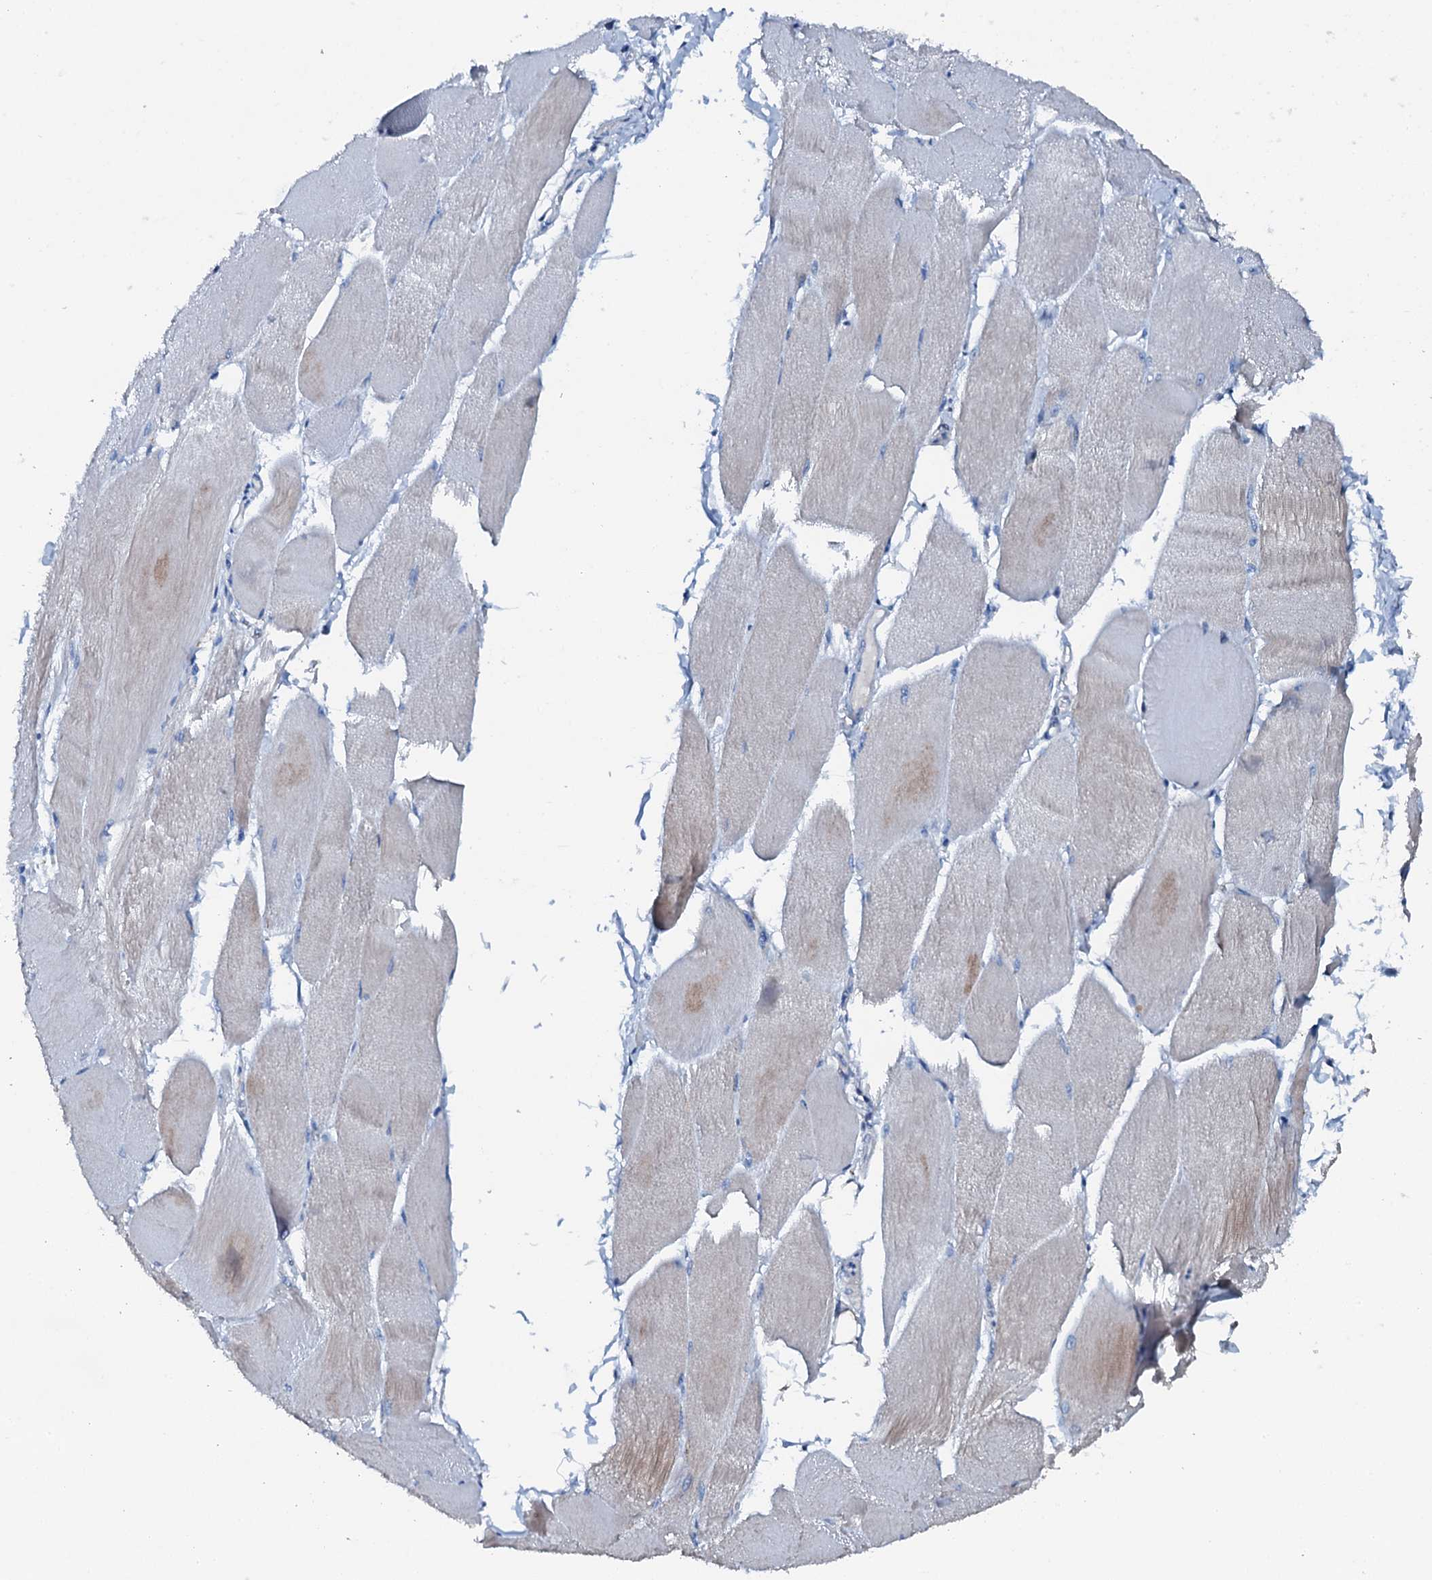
{"staining": {"intensity": "weak", "quantity": "<25%", "location": "cytoplasmic/membranous"}, "tissue": "skeletal muscle", "cell_type": "Myocytes", "image_type": "normal", "snomed": [{"axis": "morphology", "description": "Normal tissue, NOS"}, {"axis": "morphology", "description": "Basal cell carcinoma"}, {"axis": "topography", "description": "Skeletal muscle"}], "caption": "Immunohistochemistry (IHC) of unremarkable human skeletal muscle reveals no expression in myocytes. The staining is performed using DAB brown chromogen with nuclei counter-stained in using hematoxylin.", "gene": "GFOD2", "patient": {"sex": "female", "age": 64}}